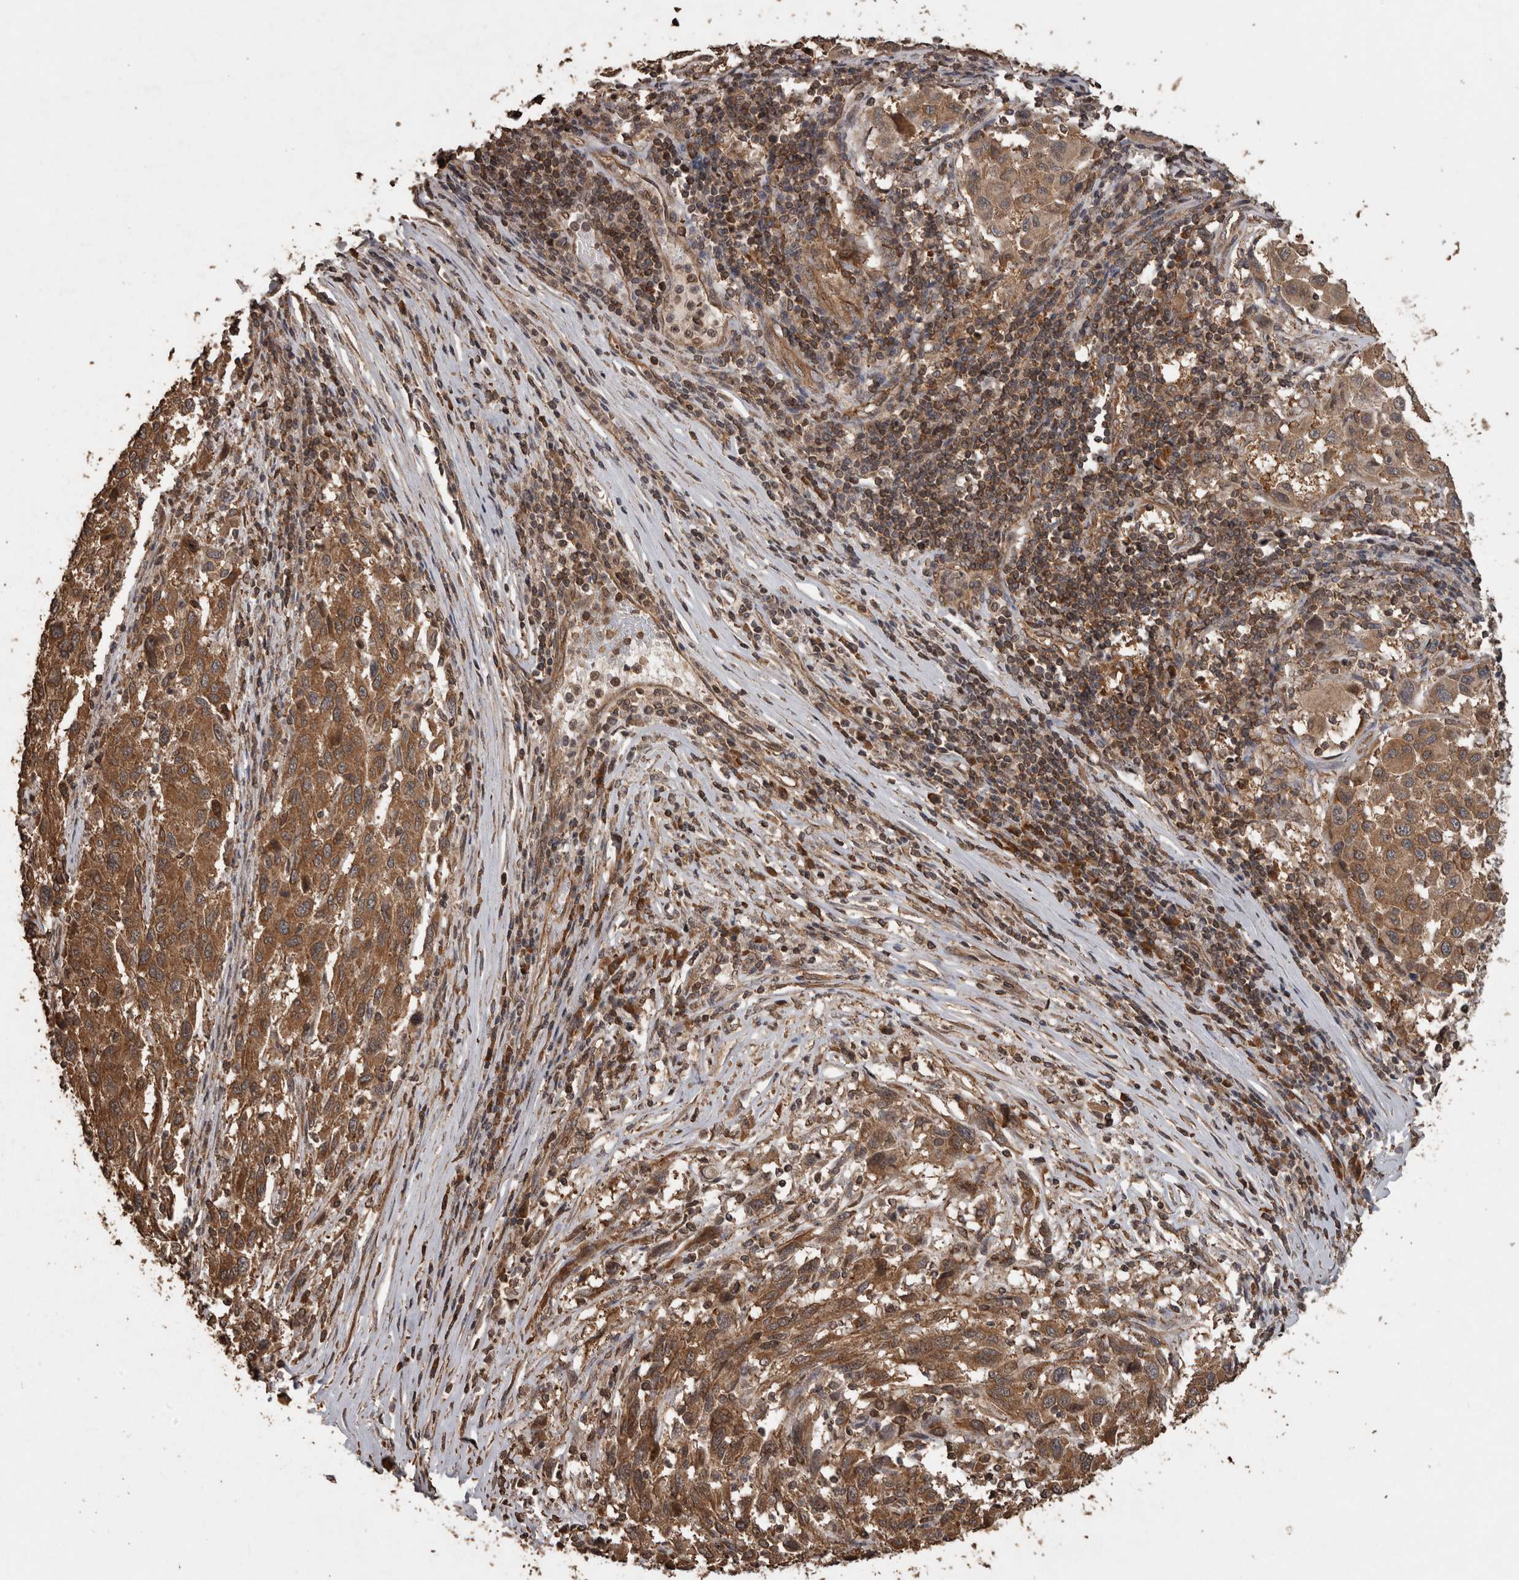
{"staining": {"intensity": "moderate", "quantity": ">75%", "location": "cytoplasmic/membranous"}, "tissue": "melanoma", "cell_type": "Tumor cells", "image_type": "cancer", "snomed": [{"axis": "morphology", "description": "Malignant melanoma, Metastatic site"}, {"axis": "topography", "description": "Lymph node"}], "caption": "This image displays IHC staining of human melanoma, with medium moderate cytoplasmic/membranous positivity in approximately >75% of tumor cells.", "gene": "PINK1", "patient": {"sex": "male", "age": 61}}